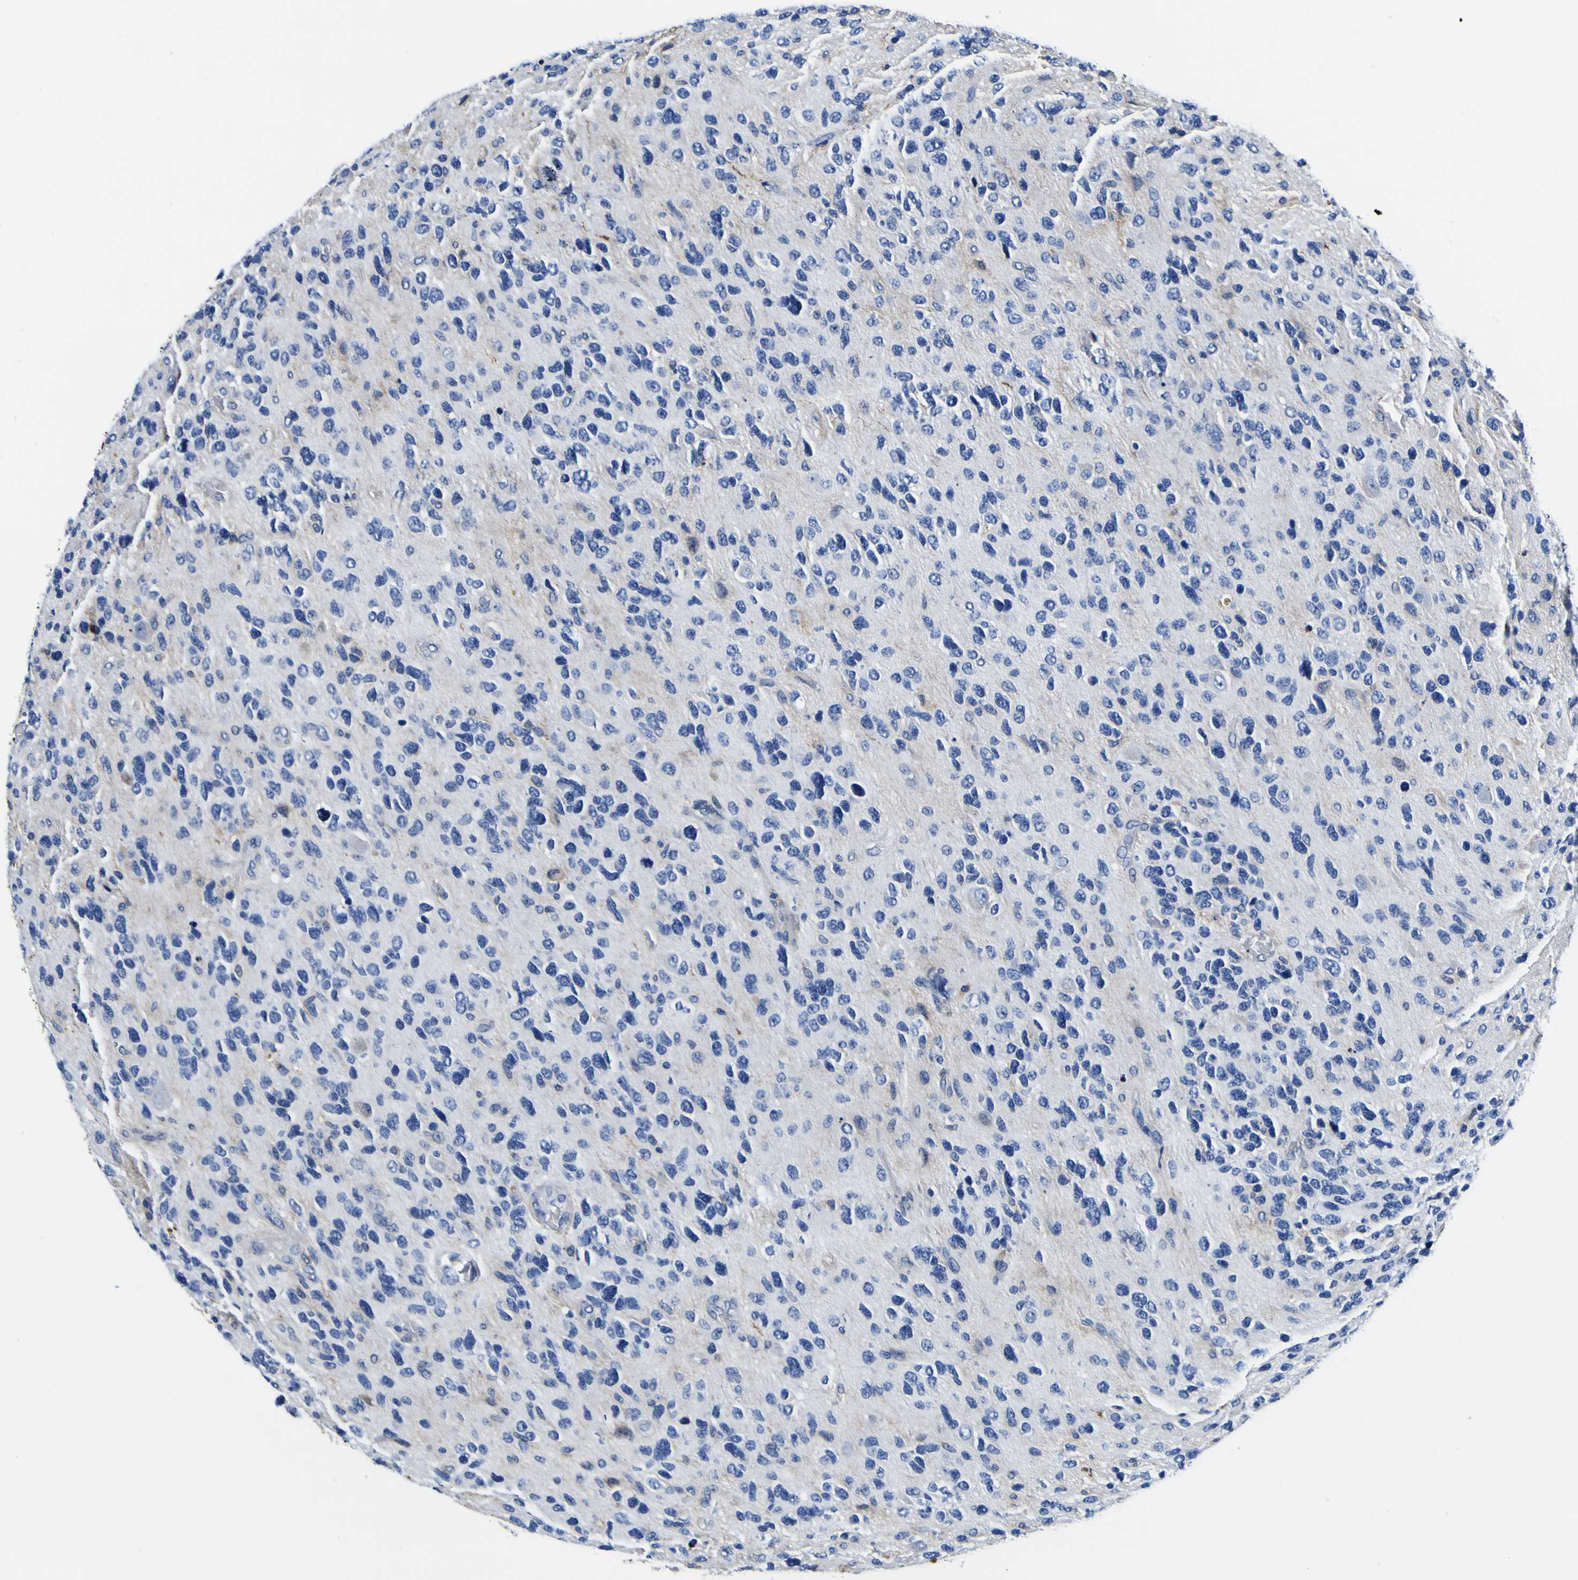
{"staining": {"intensity": "negative", "quantity": "none", "location": "none"}, "tissue": "glioma", "cell_type": "Tumor cells", "image_type": "cancer", "snomed": [{"axis": "morphology", "description": "Glioma, malignant, High grade"}, {"axis": "topography", "description": "Brain"}], "caption": "IHC photomicrograph of neoplastic tissue: malignant high-grade glioma stained with DAB (3,3'-diaminobenzidine) demonstrates no significant protein expression in tumor cells.", "gene": "PXDN", "patient": {"sex": "female", "age": 58}}